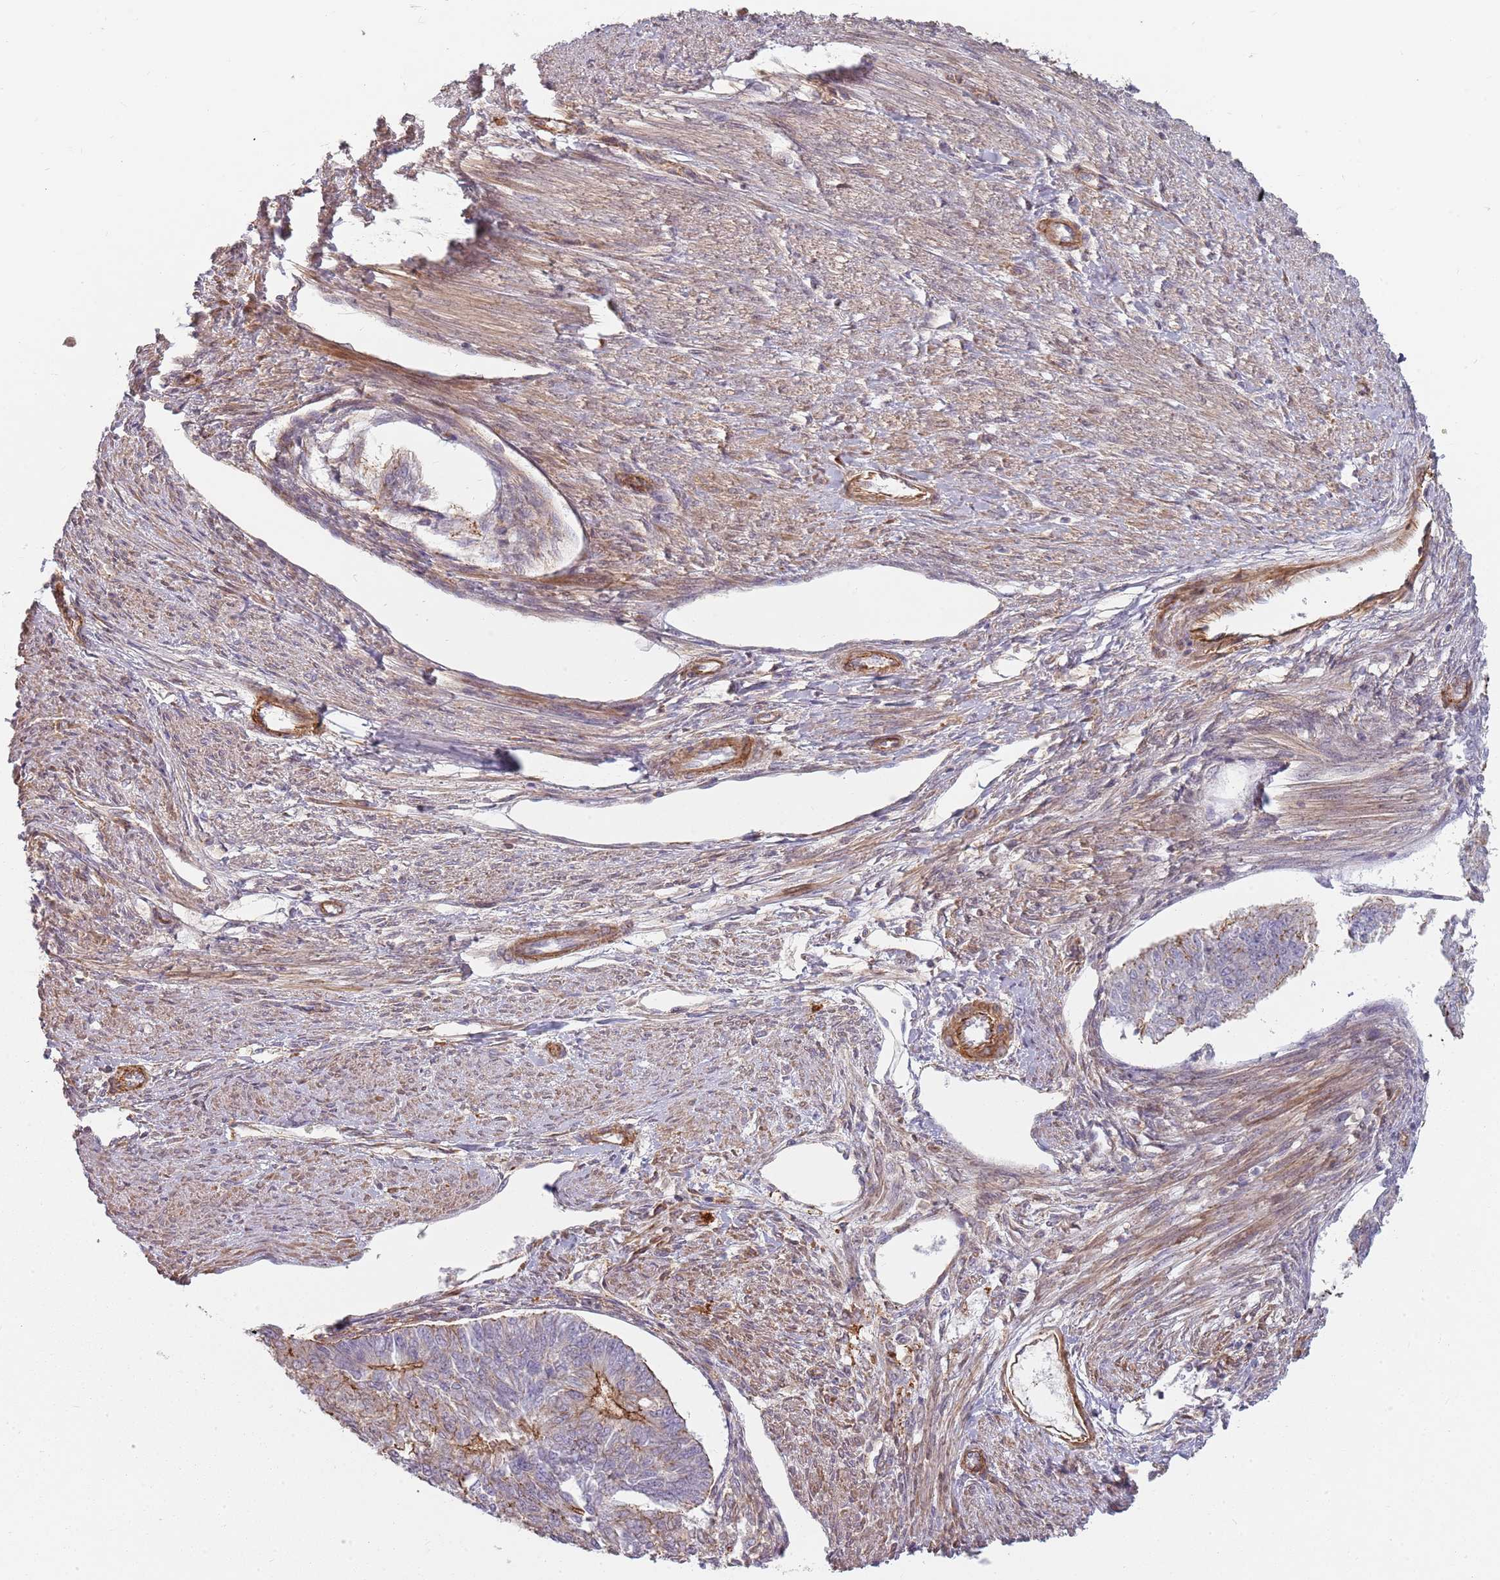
{"staining": {"intensity": "strong", "quantity": "<25%", "location": "cytoplasmic/membranous"}, "tissue": "endometrial cancer", "cell_type": "Tumor cells", "image_type": "cancer", "snomed": [{"axis": "morphology", "description": "Adenocarcinoma, NOS"}, {"axis": "topography", "description": "Endometrium"}], "caption": "Endometrial cancer (adenocarcinoma) tissue exhibits strong cytoplasmic/membranous positivity in about <25% of tumor cells, visualized by immunohistochemistry.", "gene": "PPP1R14C", "patient": {"sex": "female", "age": 32}}